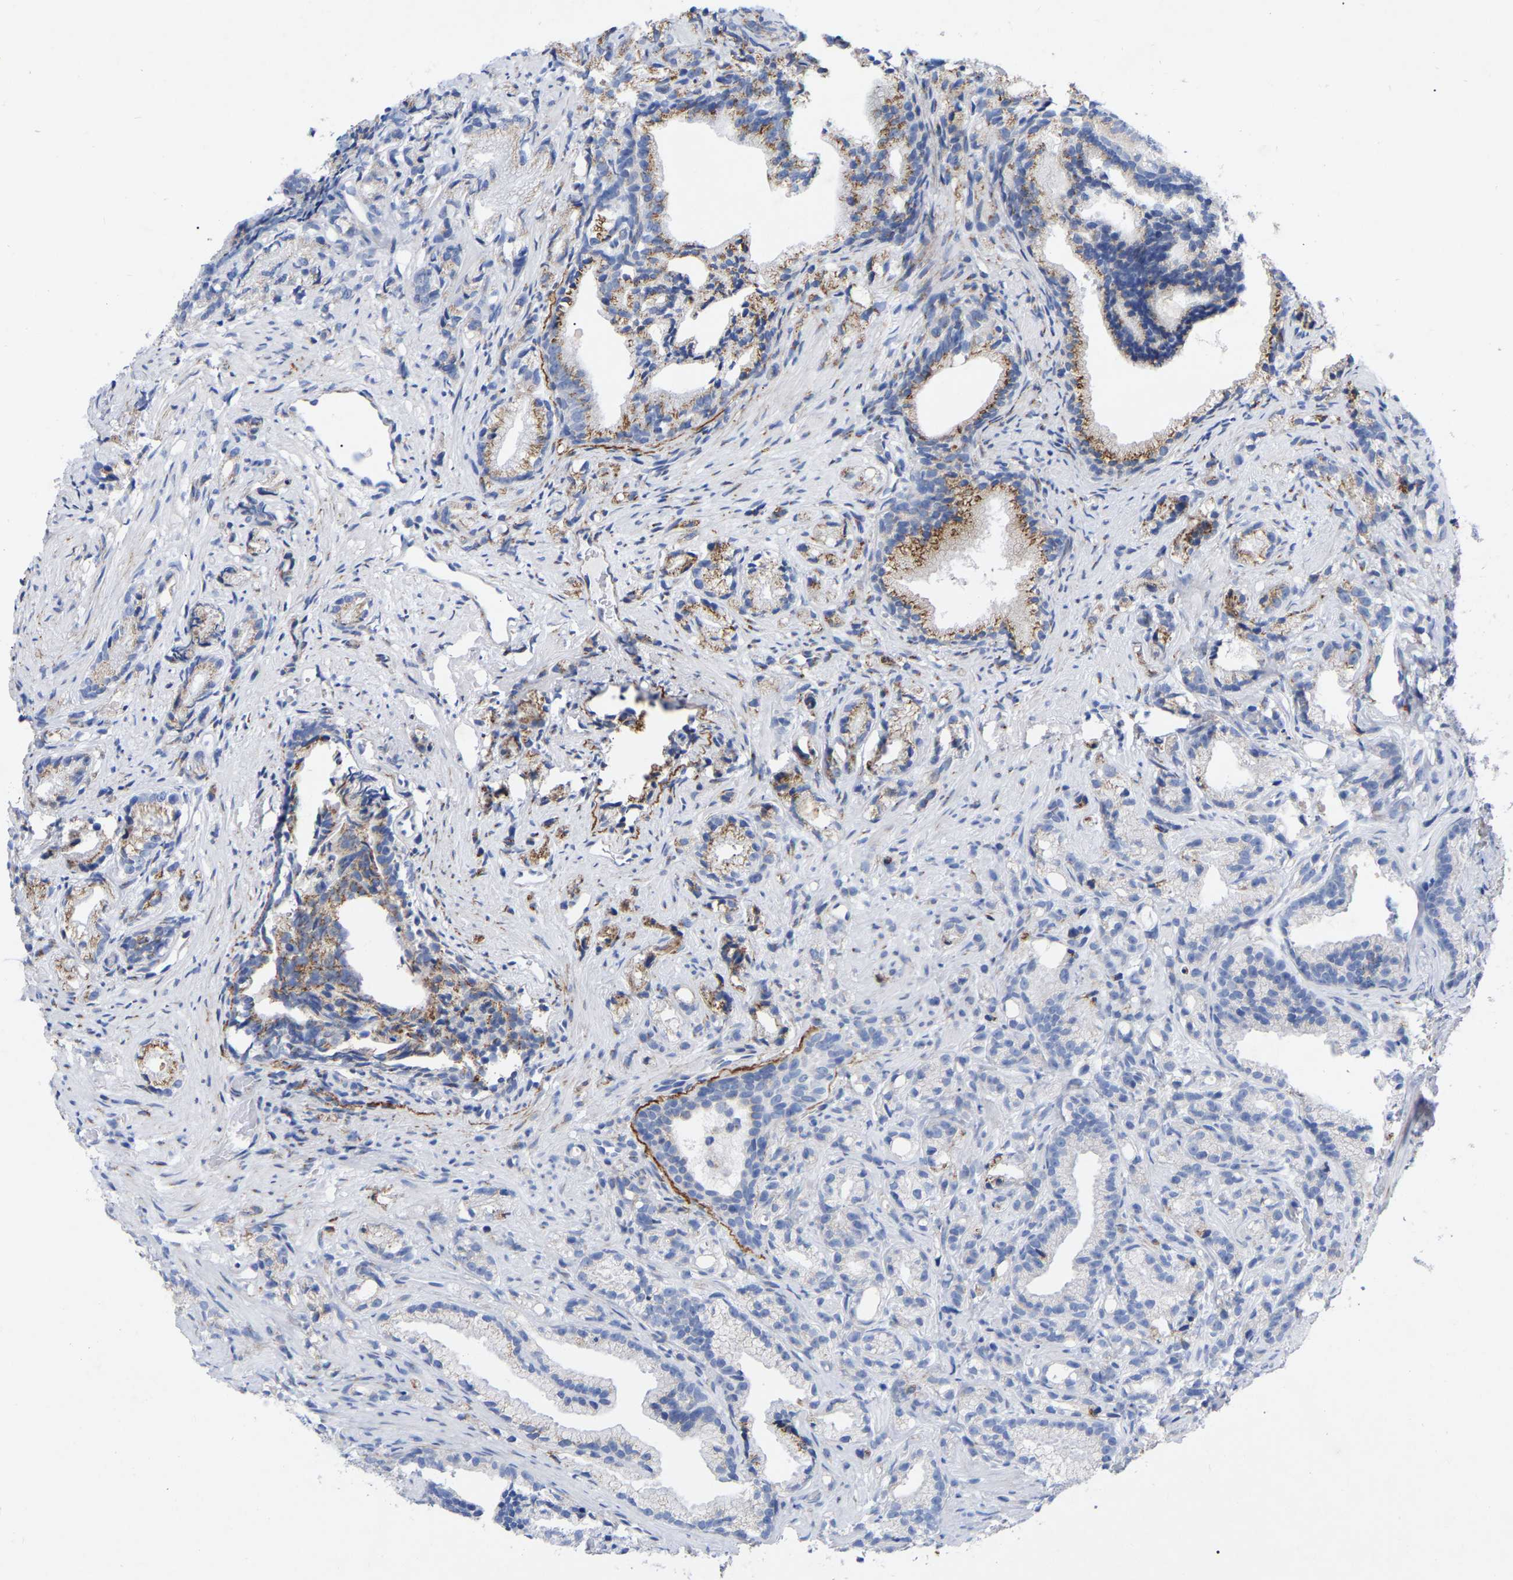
{"staining": {"intensity": "negative", "quantity": "none", "location": "none"}, "tissue": "prostate cancer", "cell_type": "Tumor cells", "image_type": "cancer", "snomed": [{"axis": "morphology", "description": "Adenocarcinoma, Low grade"}, {"axis": "topography", "description": "Prostate"}], "caption": "Immunohistochemical staining of prostate cancer (low-grade adenocarcinoma) demonstrates no significant positivity in tumor cells.", "gene": "STRIP2", "patient": {"sex": "male", "age": 89}}